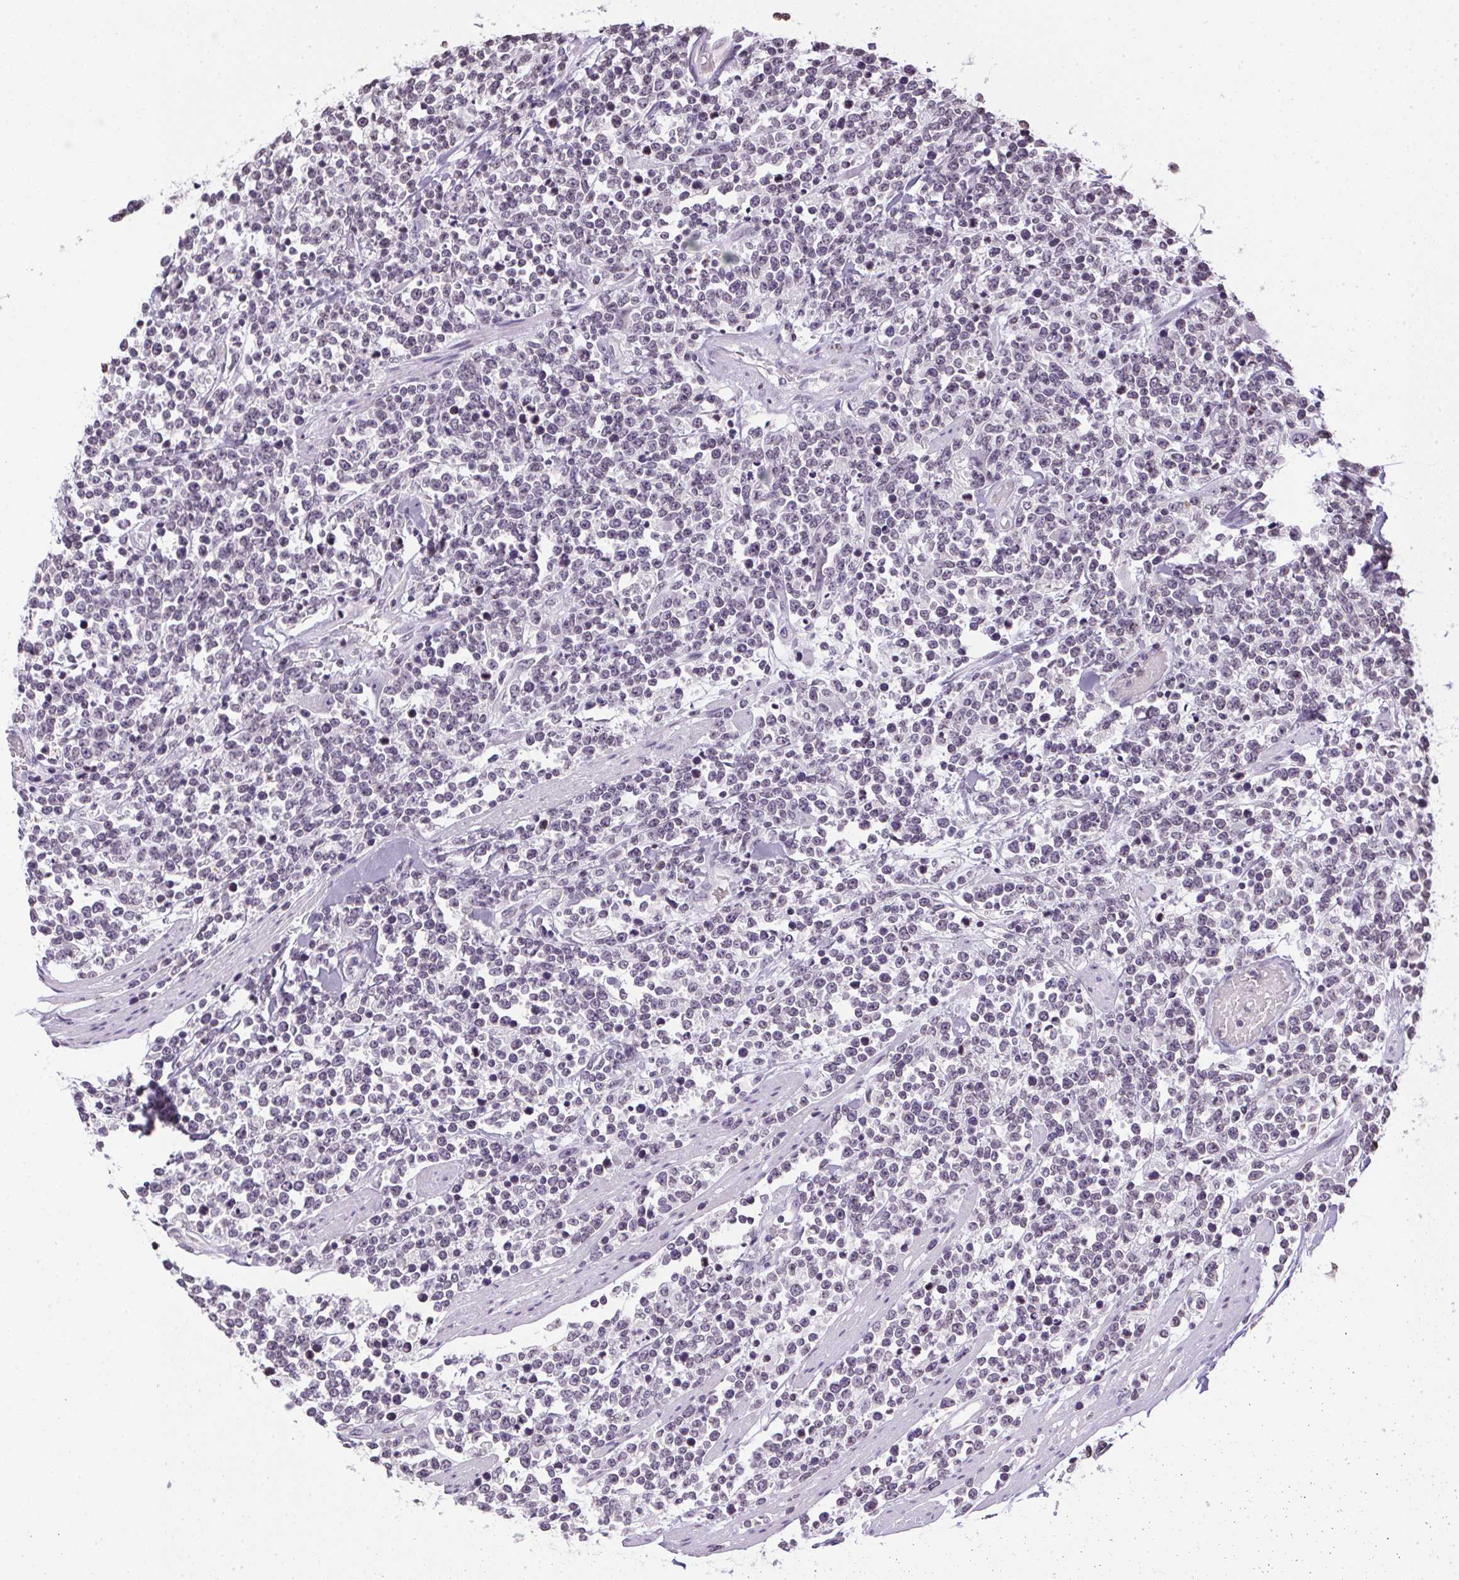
{"staining": {"intensity": "negative", "quantity": "none", "location": "none"}, "tissue": "lymphoma", "cell_type": "Tumor cells", "image_type": "cancer", "snomed": [{"axis": "morphology", "description": "Malignant lymphoma, non-Hodgkin's type, High grade"}, {"axis": "topography", "description": "Colon"}], "caption": "Micrograph shows no protein expression in tumor cells of high-grade malignant lymphoma, non-Hodgkin's type tissue.", "gene": "PRL", "patient": {"sex": "male", "age": 82}}